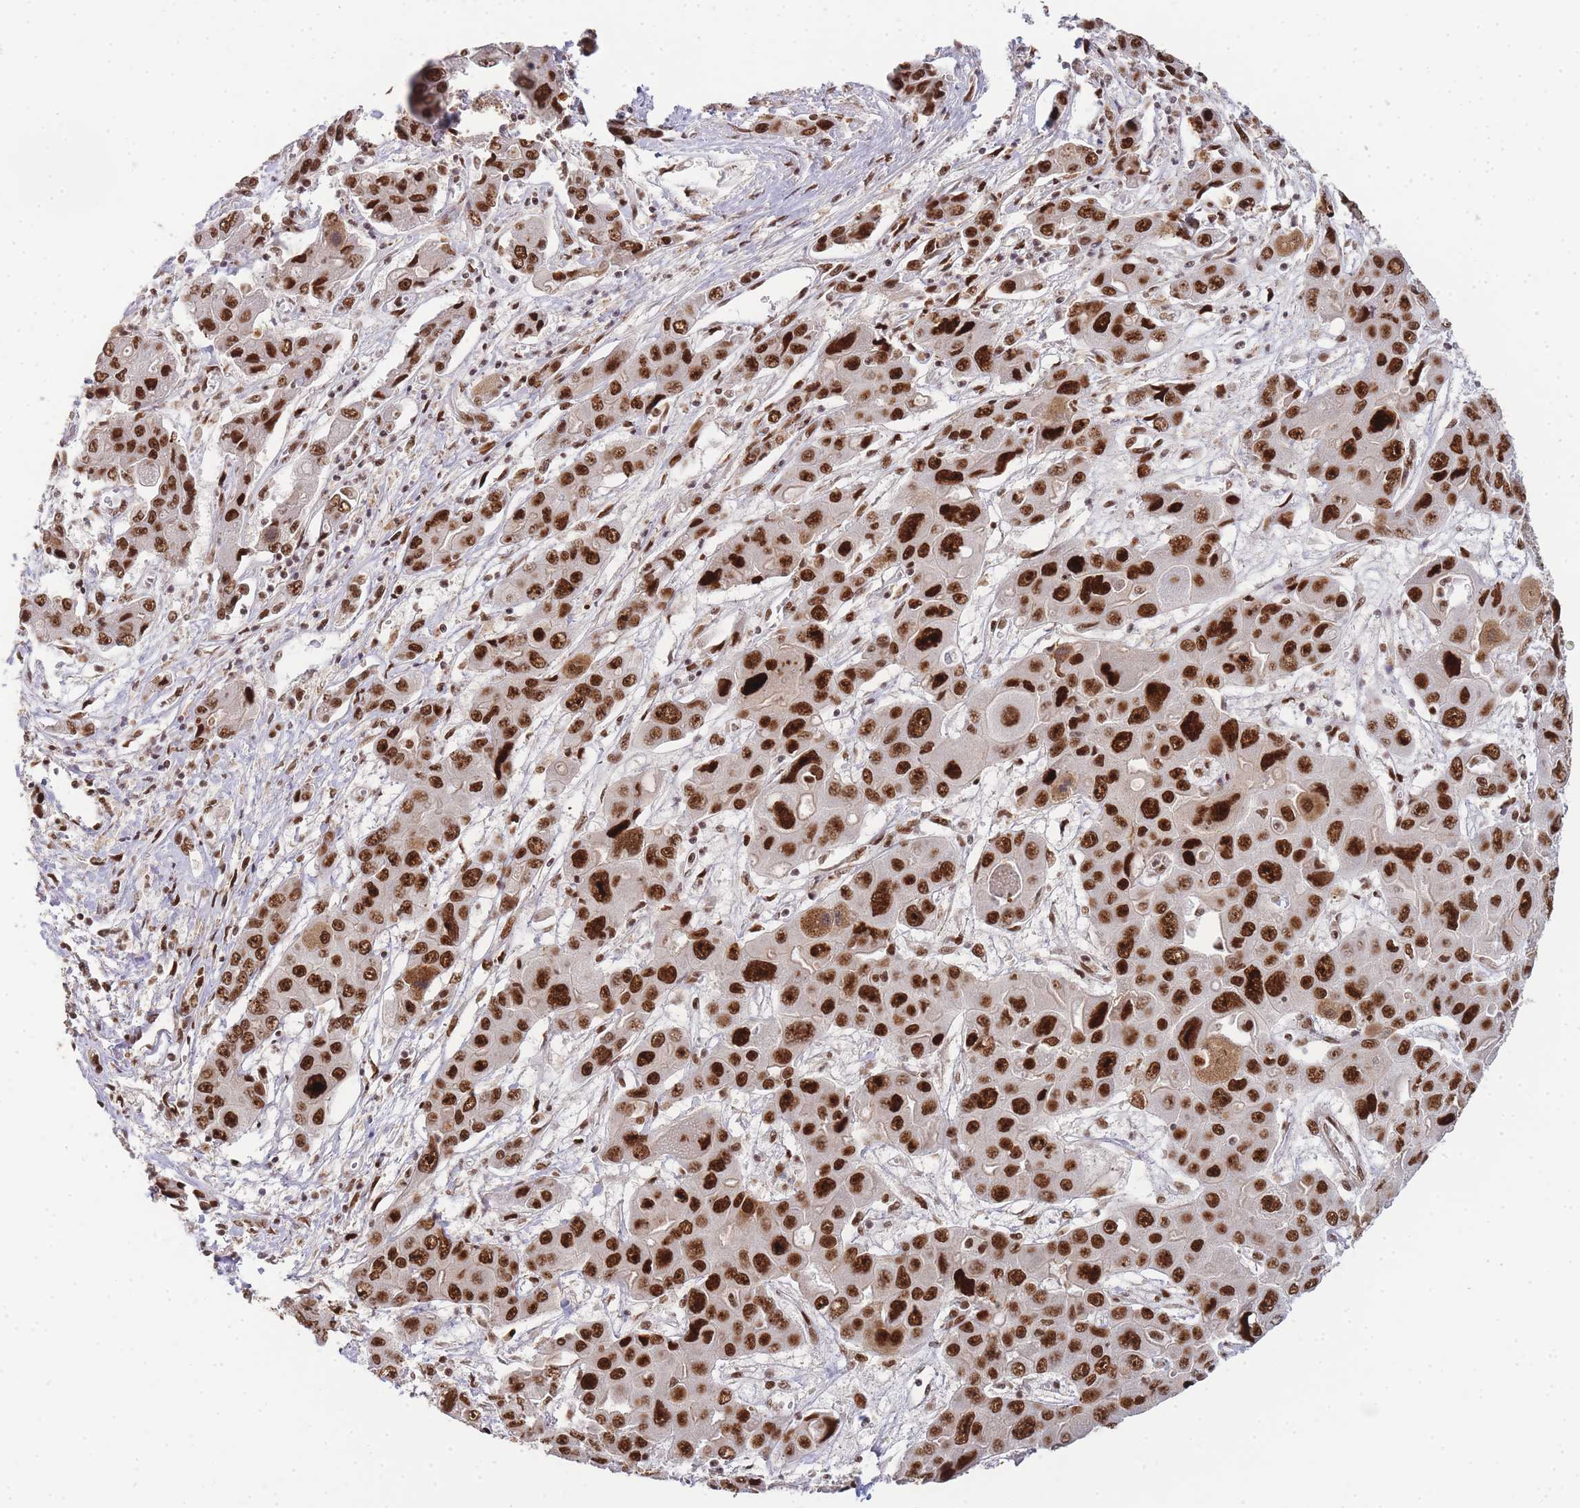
{"staining": {"intensity": "strong", "quantity": ">75%", "location": "nuclear"}, "tissue": "liver cancer", "cell_type": "Tumor cells", "image_type": "cancer", "snomed": [{"axis": "morphology", "description": "Cholangiocarcinoma"}, {"axis": "topography", "description": "Liver"}], "caption": "Liver cancer stained with a brown dye exhibits strong nuclear positive positivity in about >75% of tumor cells.", "gene": "PRKDC", "patient": {"sex": "male", "age": 67}}